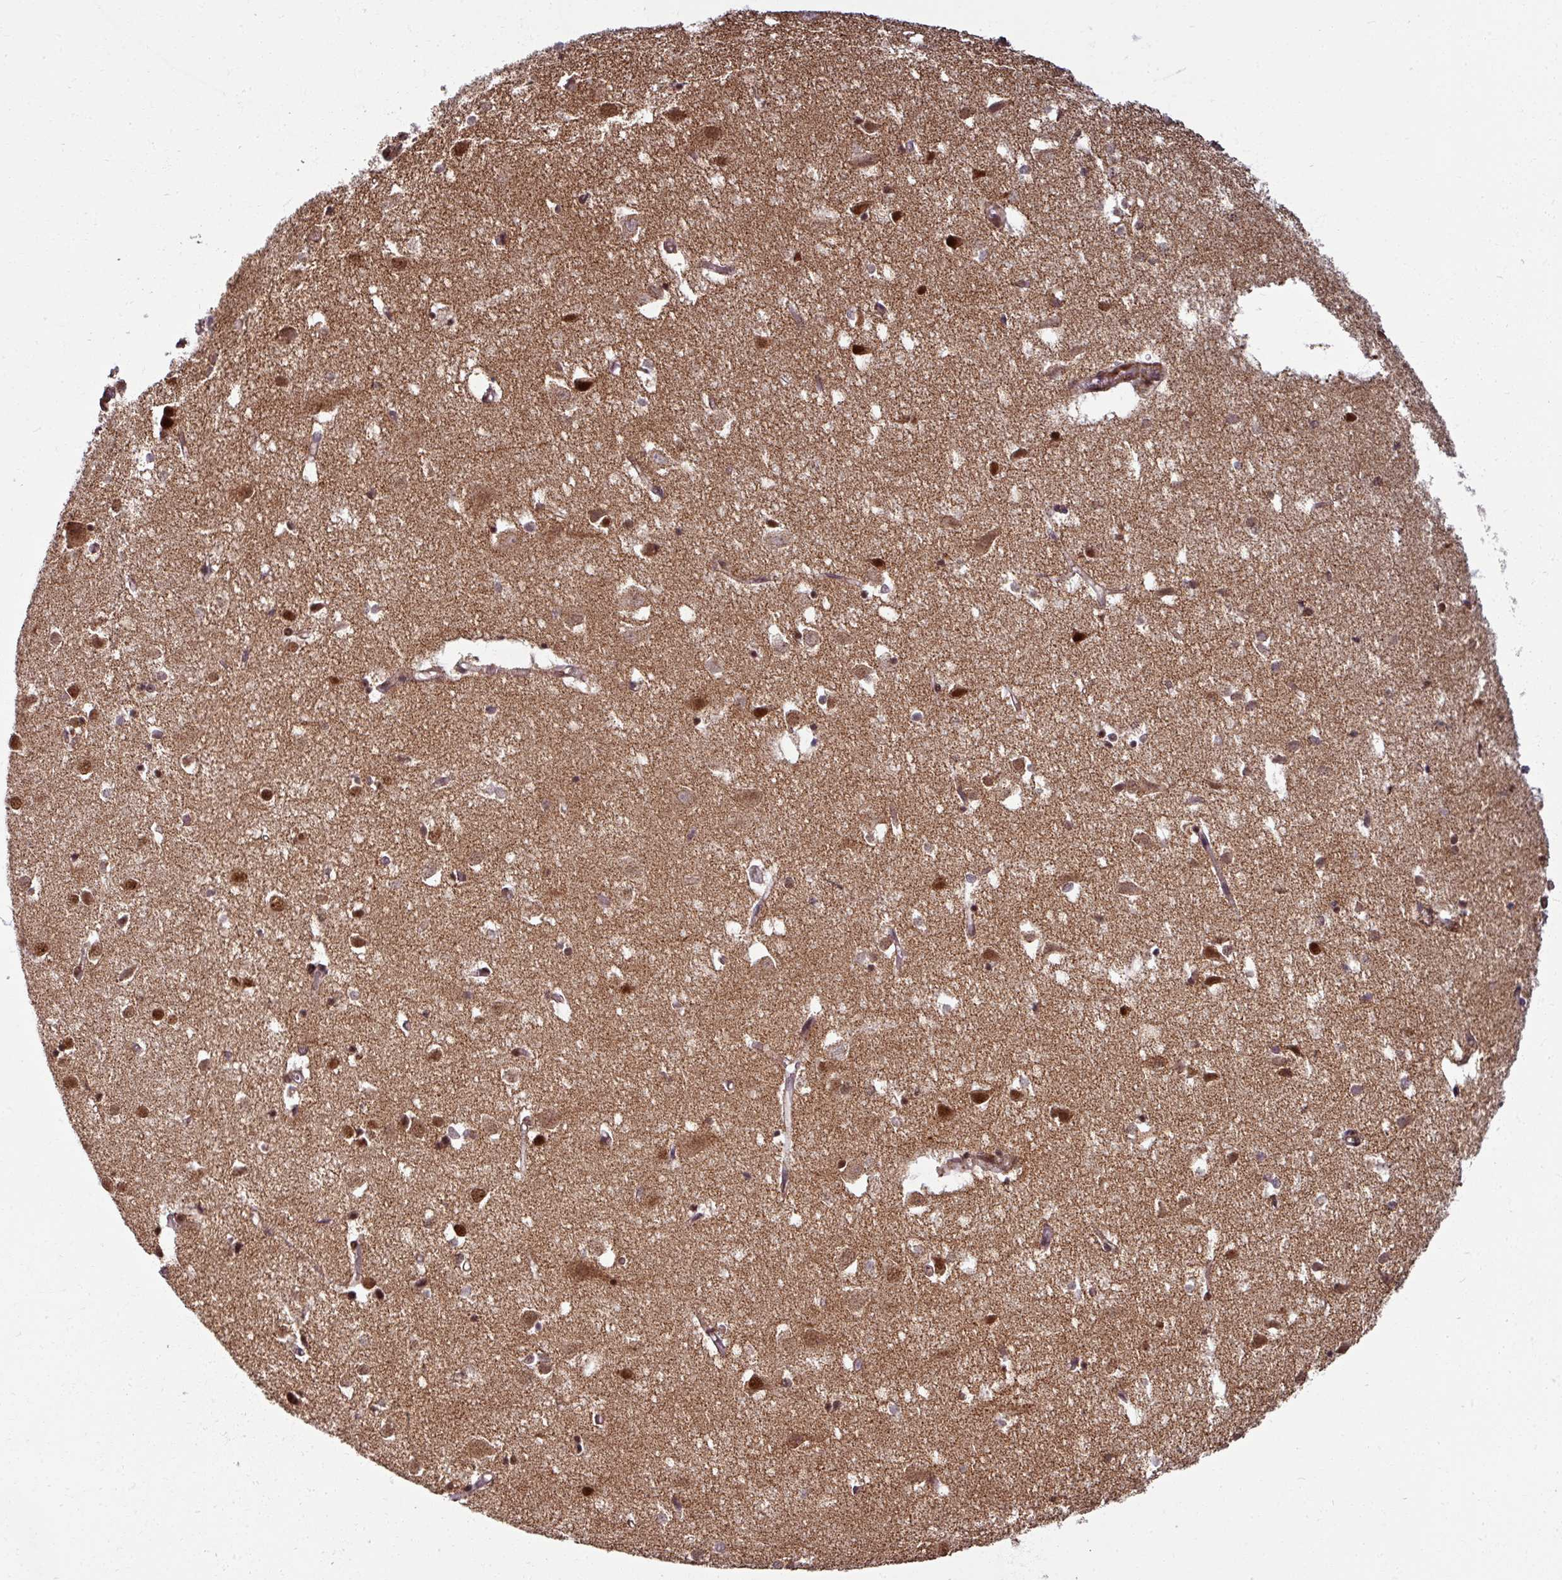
{"staining": {"intensity": "moderate", "quantity": "25%-75%", "location": "cytoplasmic/membranous,nuclear"}, "tissue": "cerebral cortex", "cell_type": "Endothelial cells", "image_type": "normal", "snomed": [{"axis": "morphology", "description": "Normal tissue, NOS"}, {"axis": "topography", "description": "Cerebral cortex"}], "caption": "Cerebral cortex stained for a protein (brown) reveals moderate cytoplasmic/membranous,nuclear positive positivity in approximately 25%-75% of endothelial cells.", "gene": "SWI5", "patient": {"sex": "male", "age": 70}}